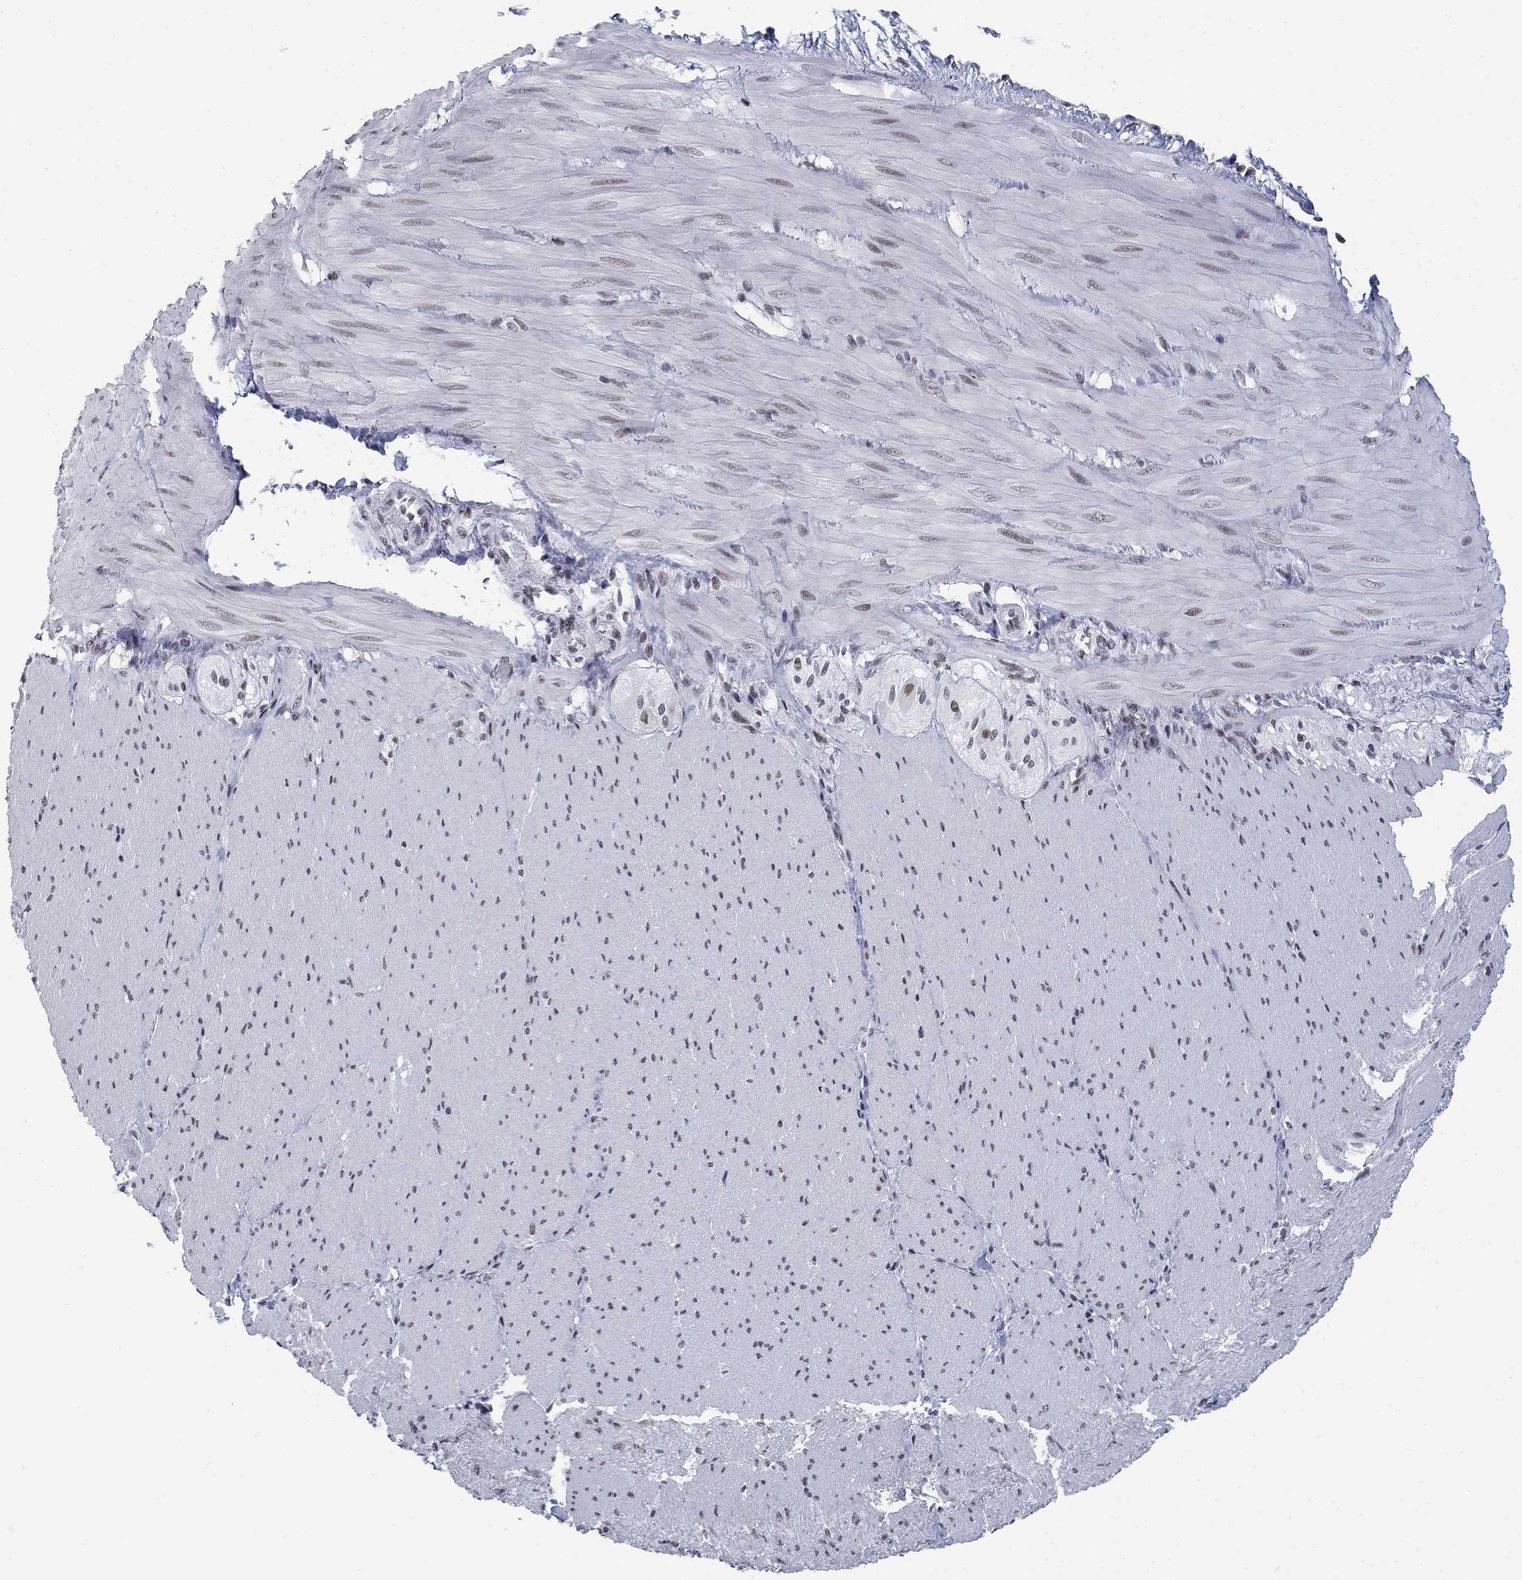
{"staining": {"intensity": "negative", "quantity": "none", "location": "none"}, "tissue": "adipose tissue", "cell_type": "Adipocytes", "image_type": "normal", "snomed": [{"axis": "morphology", "description": "Normal tissue, NOS"}, {"axis": "topography", "description": "Smooth muscle"}, {"axis": "topography", "description": "Duodenum"}, {"axis": "topography", "description": "Peripheral nerve tissue"}], "caption": "DAB (3,3'-diaminobenzidine) immunohistochemical staining of benign adipose tissue demonstrates no significant positivity in adipocytes. (DAB immunohistochemistry visualized using brightfield microscopy, high magnification).", "gene": "NPAS3", "patient": {"sex": "female", "age": 61}}